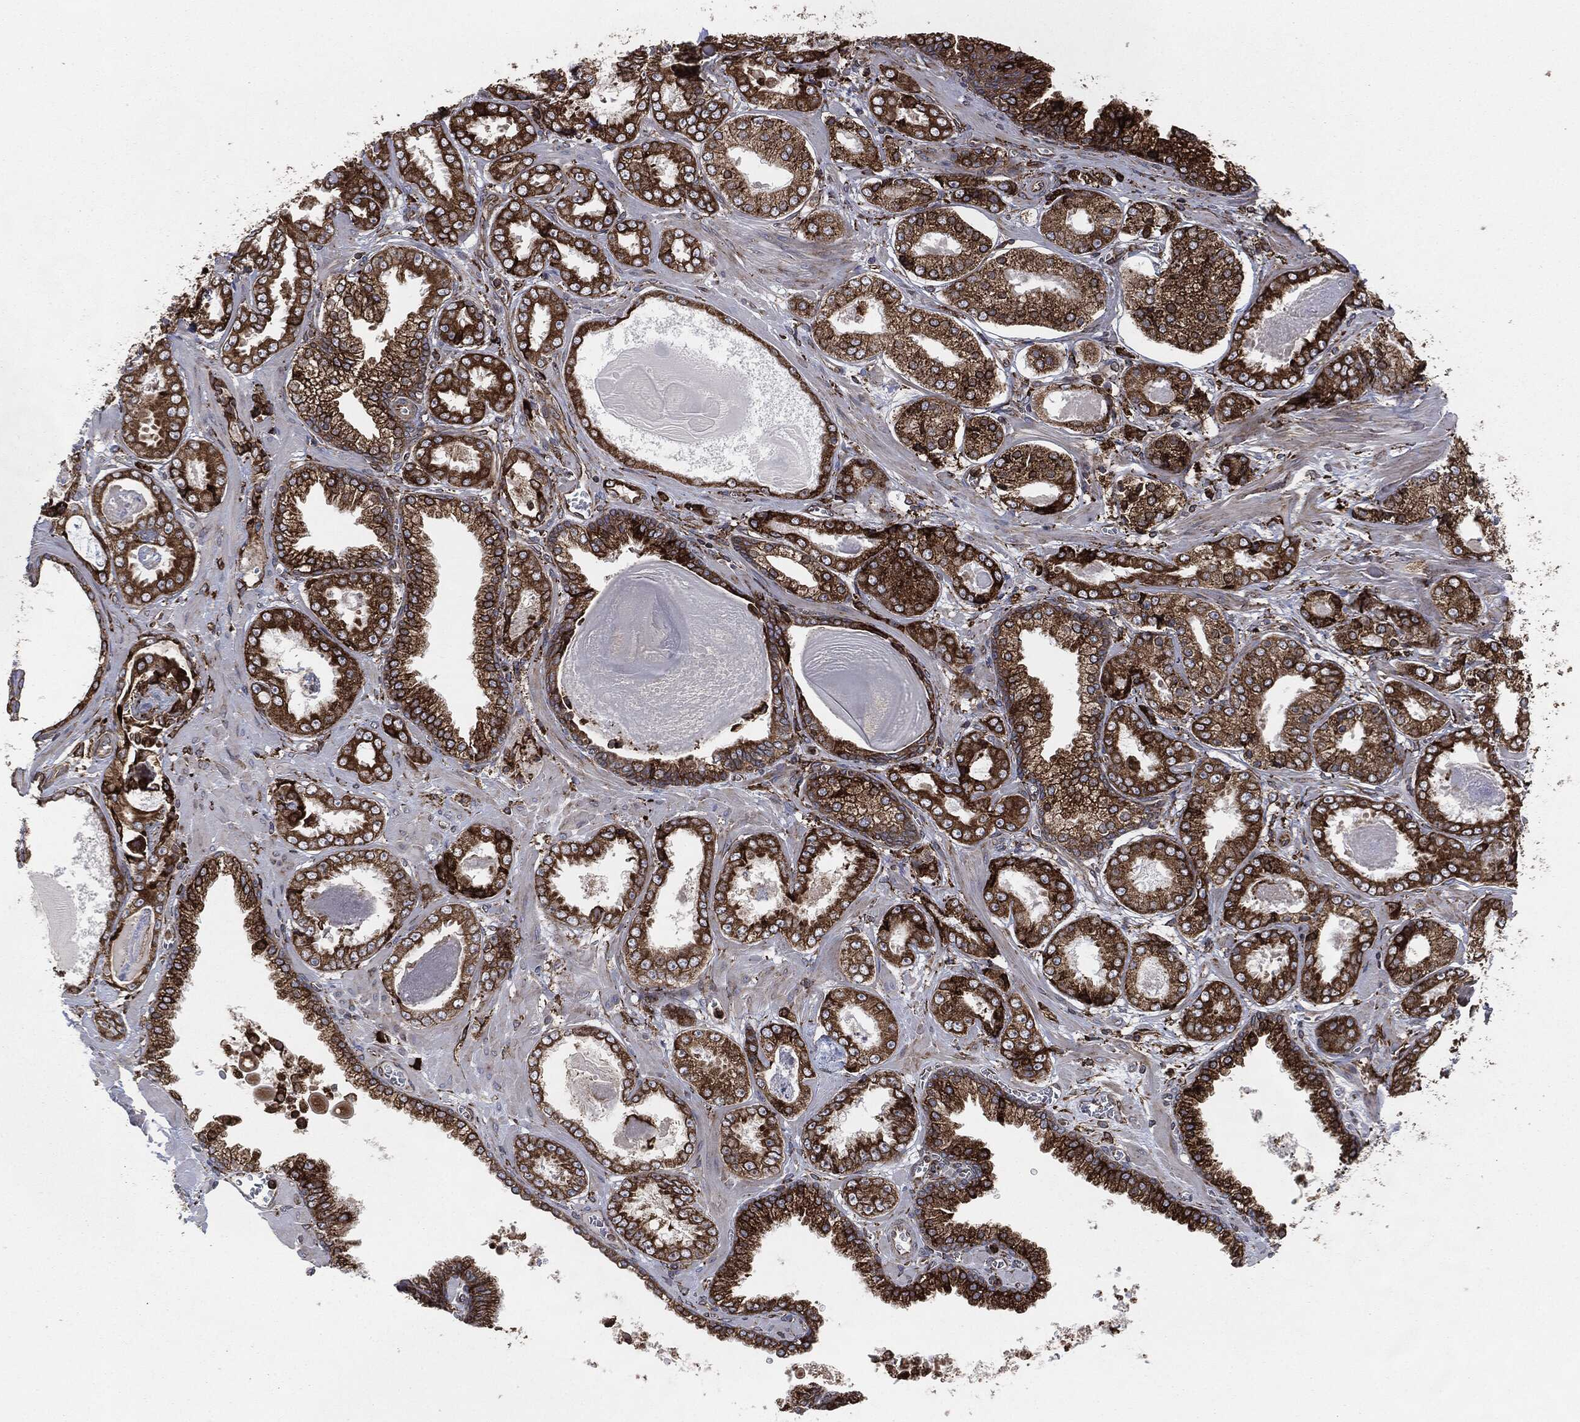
{"staining": {"intensity": "strong", "quantity": ">75%", "location": "cytoplasmic/membranous"}, "tissue": "prostate cancer", "cell_type": "Tumor cells", "image_type": "cancer", "snomed": [{"axis": "morphology", "description": "Adenocarcinoma, NOS"}, {"axis": "topography", "description": "Prostate"}], "caption": "Human prostate cancer (adenocarcinoma) stained with a protein marker demonstrates strong staining in tumor cells.", "gene": "CALR", "patient": {"sex": "male", "age": 56}}